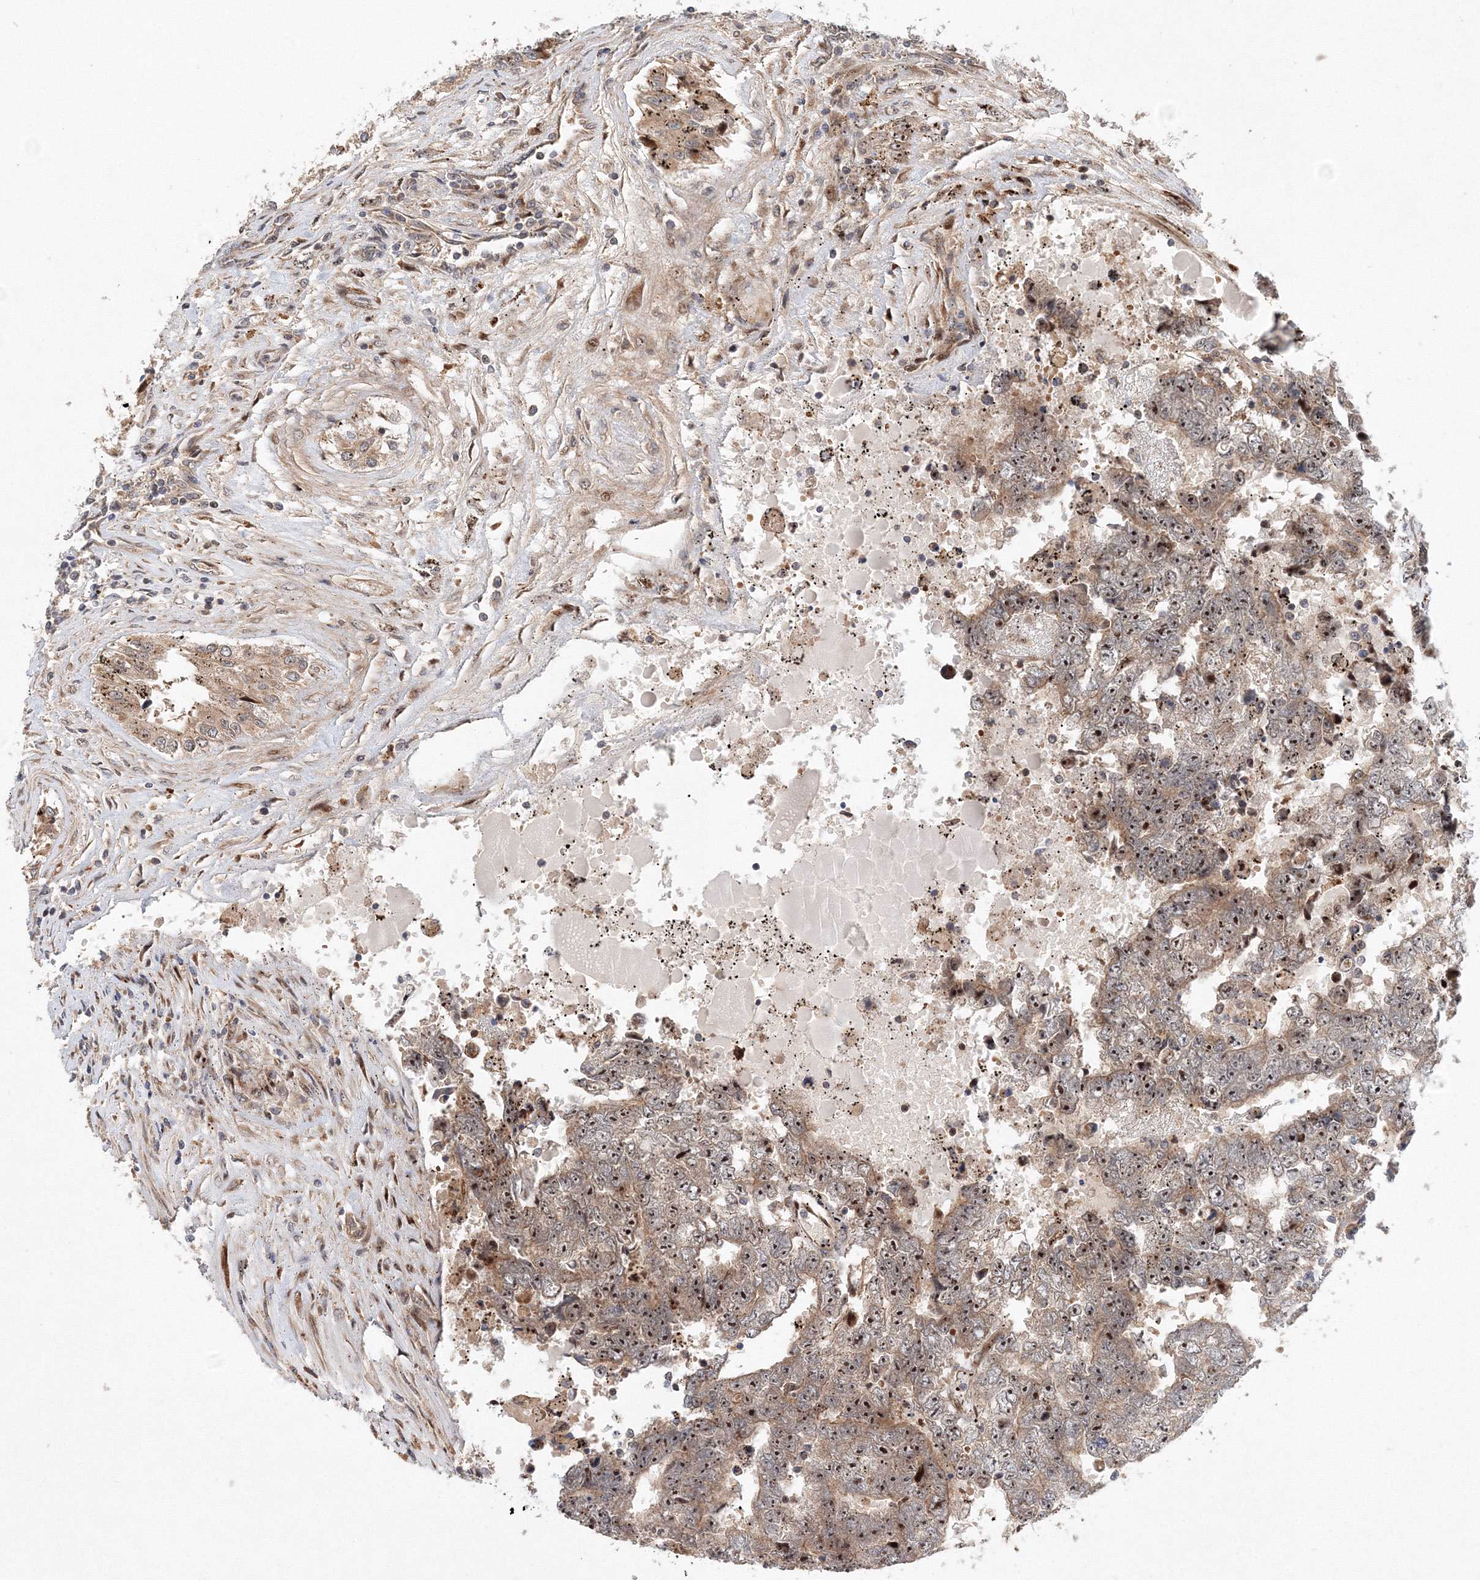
{"staining": {"intensity": "moderate", "quantity": ">75%", "location": "cytoplasmic/membranous,nuclear"}, "tissue": "testis cancer", "cell_type": "Tumor cells", "image_type": "cancer", "snomed": [{"axis": "morphology", "description": "Carcinoma, Embryonal, NOS"}, {"axis": "topography", "description": "Testis"}], "caption": "The histopathology image demonstrates staining of testis cancer, revealing moderate cytoplasmic/membranous and nuclear protein expression (brown color) within tumor cells. (DAB (3,3'-diaminobenzidine) IHC, brown staining for protein, blue staining for nuclei).", "gene": "ANKAR", "patient": {"sex": "male", "age": 25}}